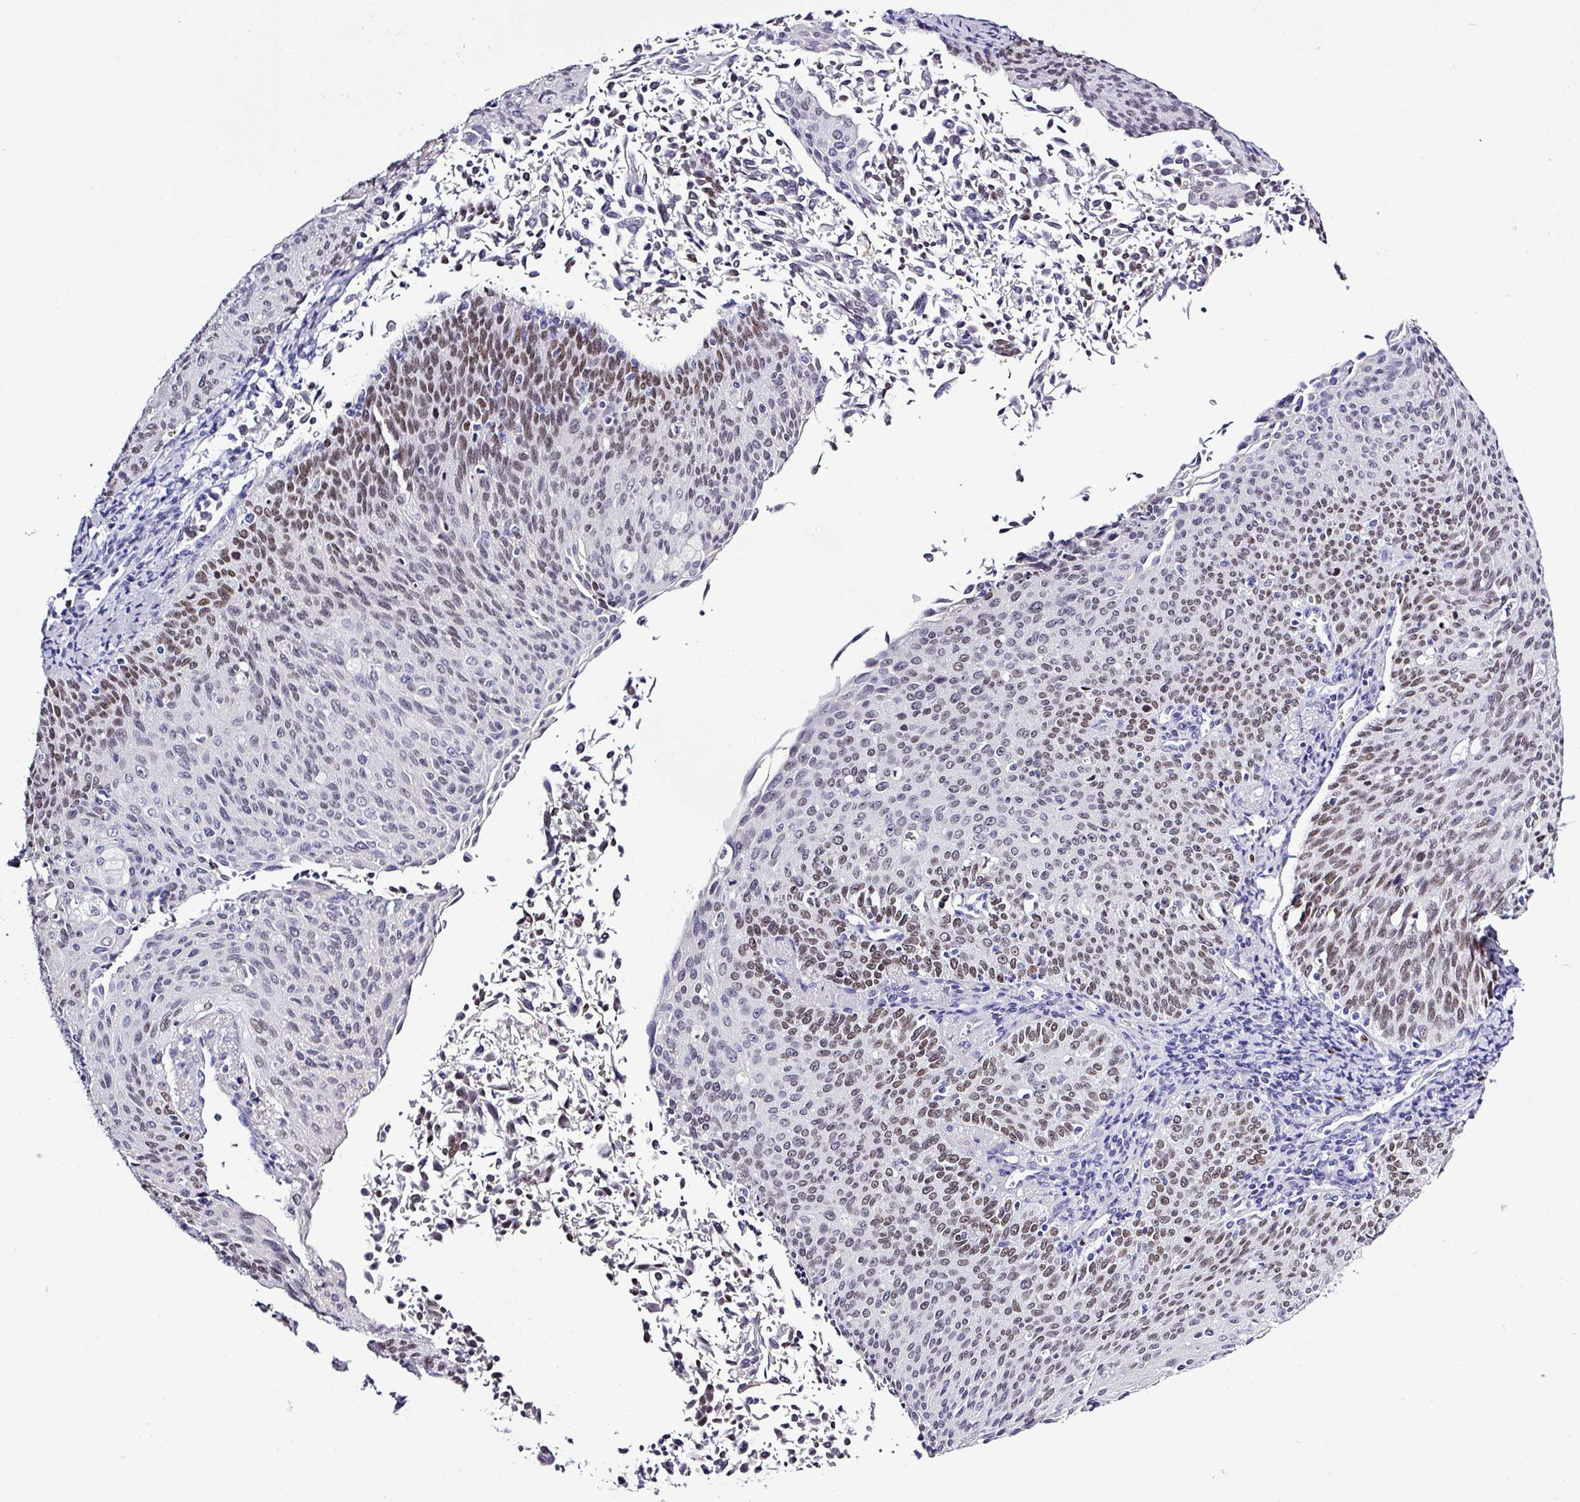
{"staining": {"intensity": "moderate", "quantity": "25%-75%", "location": "nuclear"}, "tissue": "cervical cancer", "cell_type": "Tumor cells", "image_type": "cancer", "snomed": [{"axis": "morphology", "description": "Squamous cell carcinoma, NOS"}, {"axis": "topography", "description": "Cervix"}], "caption": "A brown stain highlights moderate nuclear positivity of a protein in cervical squamous cell carcinoma tumor cells.", "gene": "BCL11A", "patient": {"sex": "female", "age": 55}}